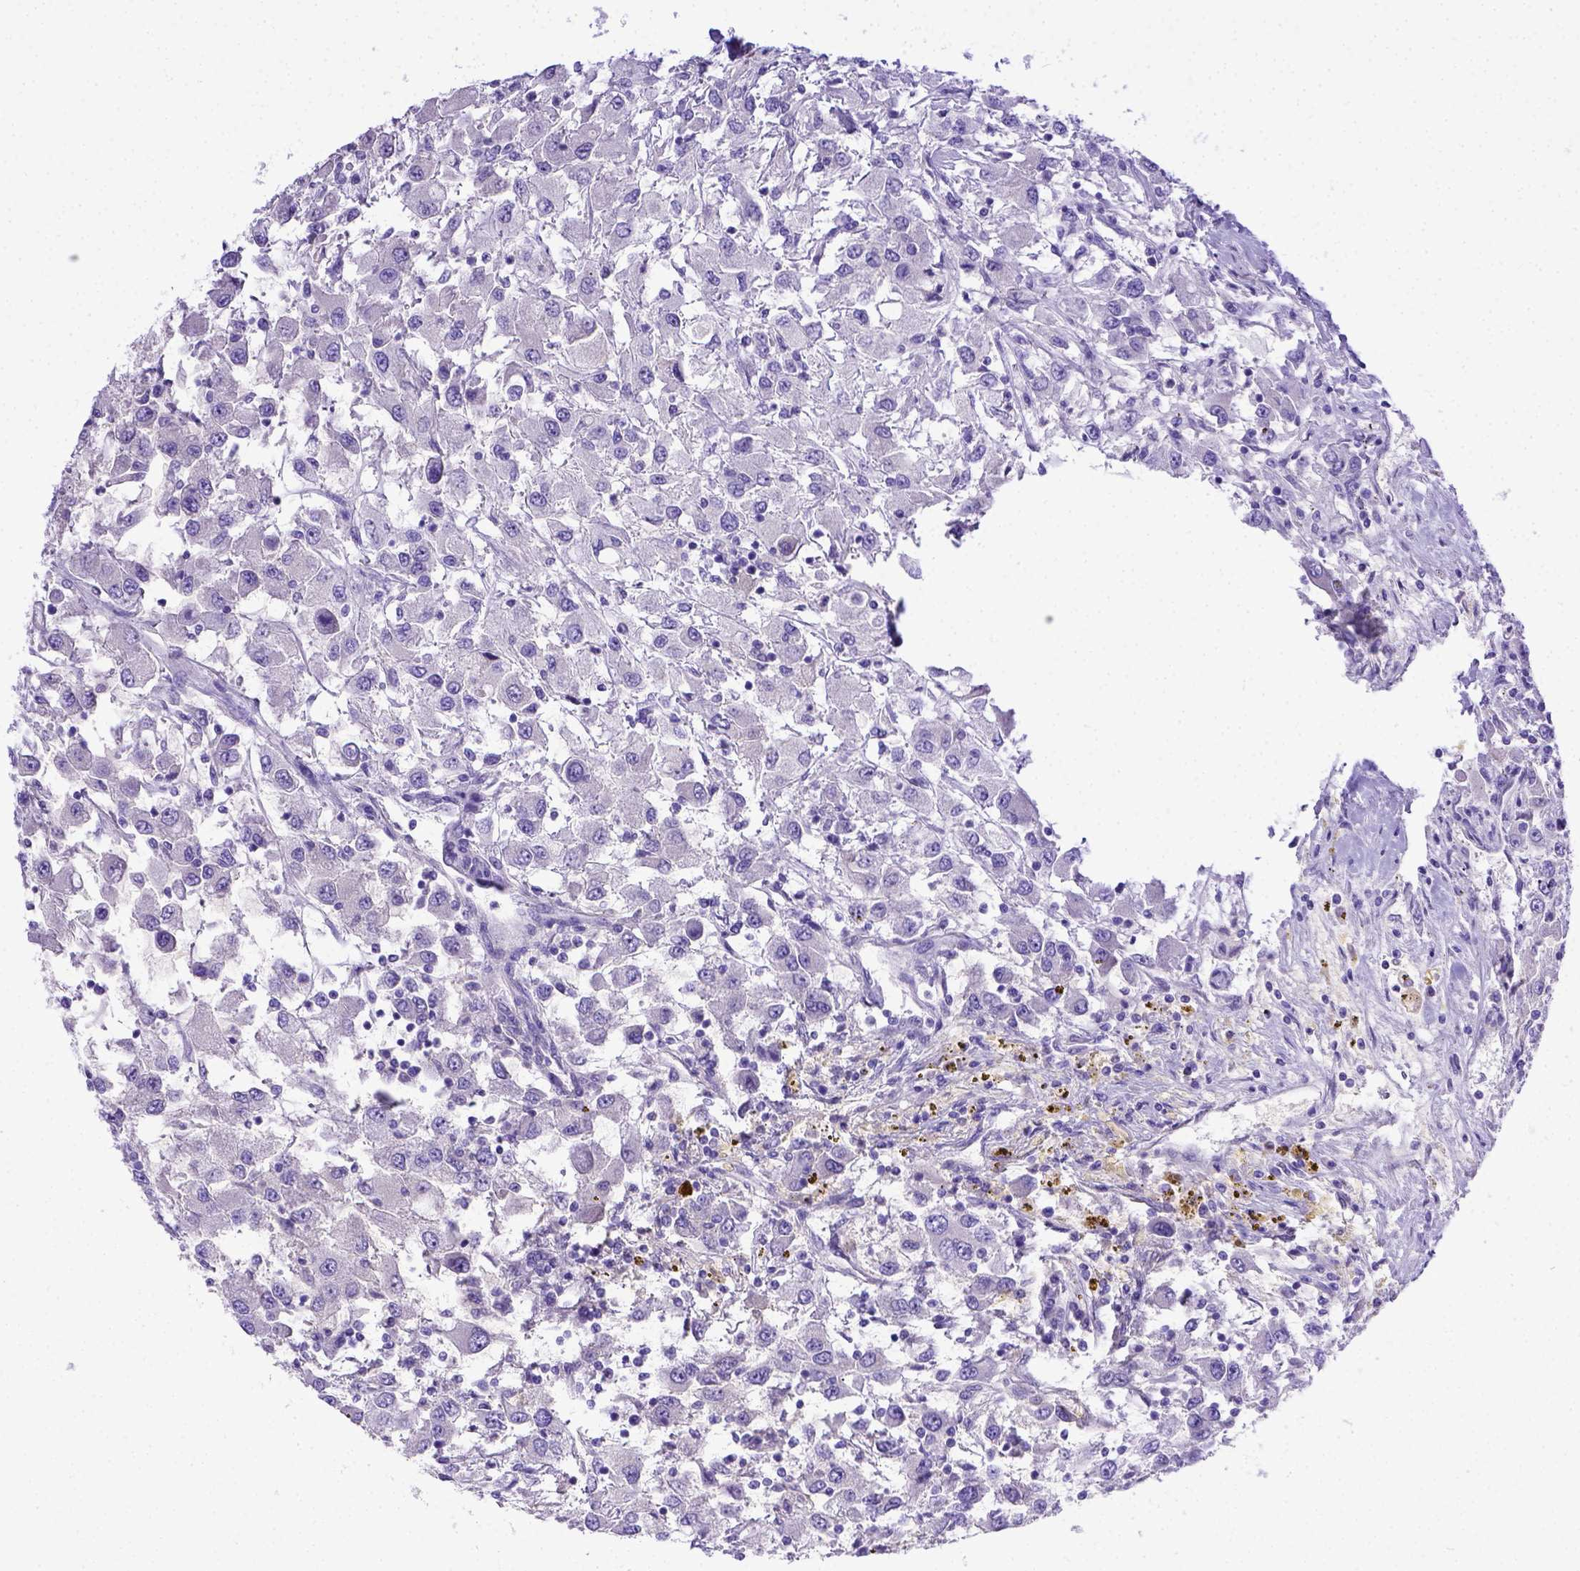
{"staining": {"intensity": "negative", "quantity": "none", "location": "none"}, "tissue": "renal cancer", "cell_type": "Tumor cells", "image_type": "cancer", "snomed": [{"axis": "morphology", "description": "Adenocarcinoma, NOS"}, {"axis": "topography", "description": "Kidney"}], "caption": "Immunohistochemistry micrograph of human renal adenocarcinoma stained for a protein (brown), which exhibits no staining in tumor cells. Nuclei are stained in blue.", "gene": "BTN1A1", "patient": {"sex": "female", "age": 67}}